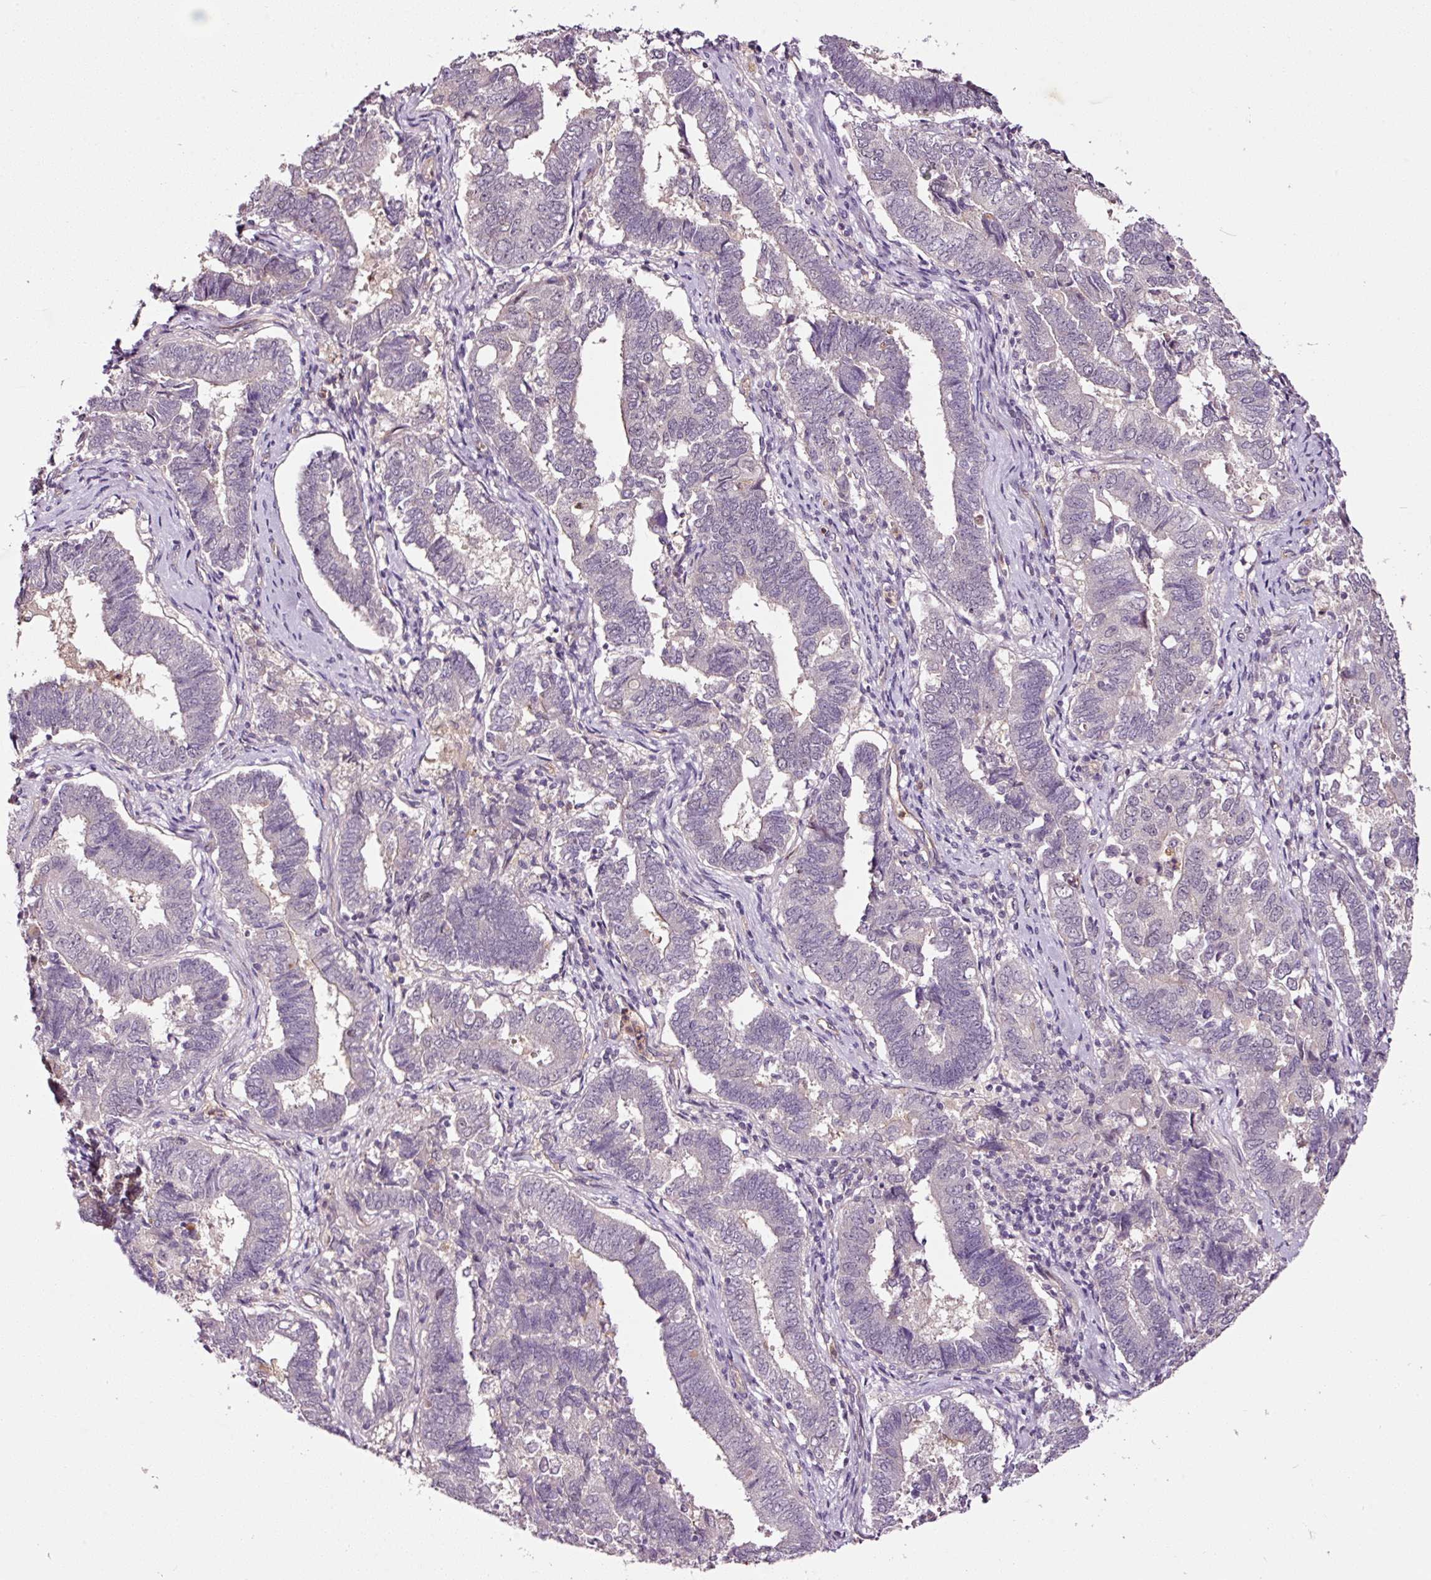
{"staining": {"intensity": "negative", "quantity": "none", "location": "none"}, "tissue": "endometrial cancer", "cell_type": "Tumor cells", "image_type": "cancer", "snomed": [{"axis": "morphology", "description": "Adenocarcinoma, NOS"}, {"axis": "topography", "description": "Endometrium"}], "caption": "An image of adenocarcinoma (endometrial) stained for a protein reveals no brown staining in tumor cells.", "gene": "ABCB4", "patient": {"sex": "female", "age": 72}}